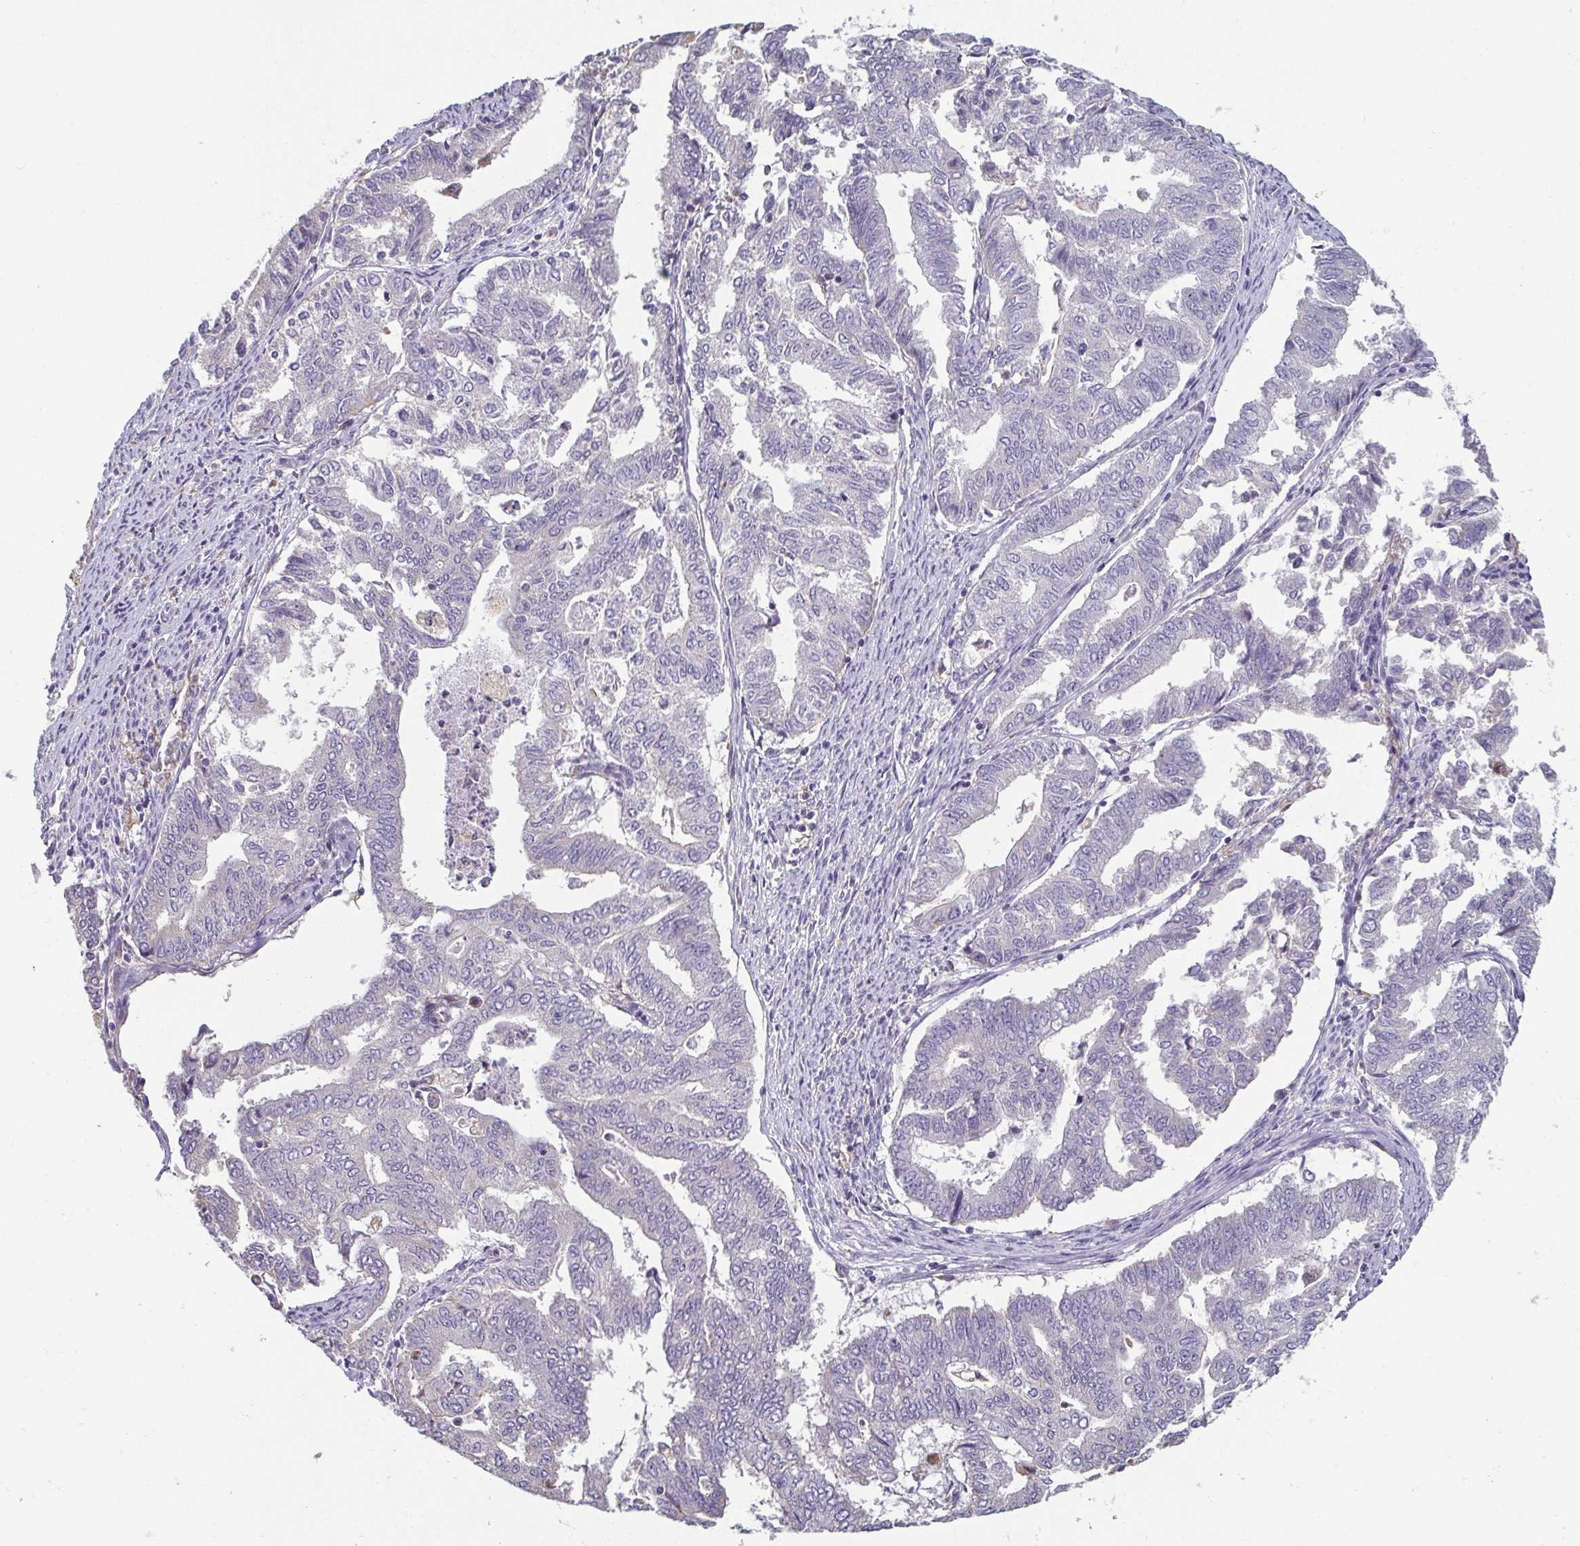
{"staining": {"intensity": "negative", "quantity": "none", "location": "none"}, "tissue": "endometrial cancer", "cell_type": "Tumor cells", "image_type": "cancer", "snomed": [{"axis": "morphology", "description": "Adenocarcinoma, NOS"}, {"axis": "topography", "description": "Endometrium"}], "caption": "Human adenocarcinoma (endometrial) stained for a protein using IHC shows no positivity in tumor cells.", "gene": "PDE2A", "patient": {"sex": "female", "age": 79}}